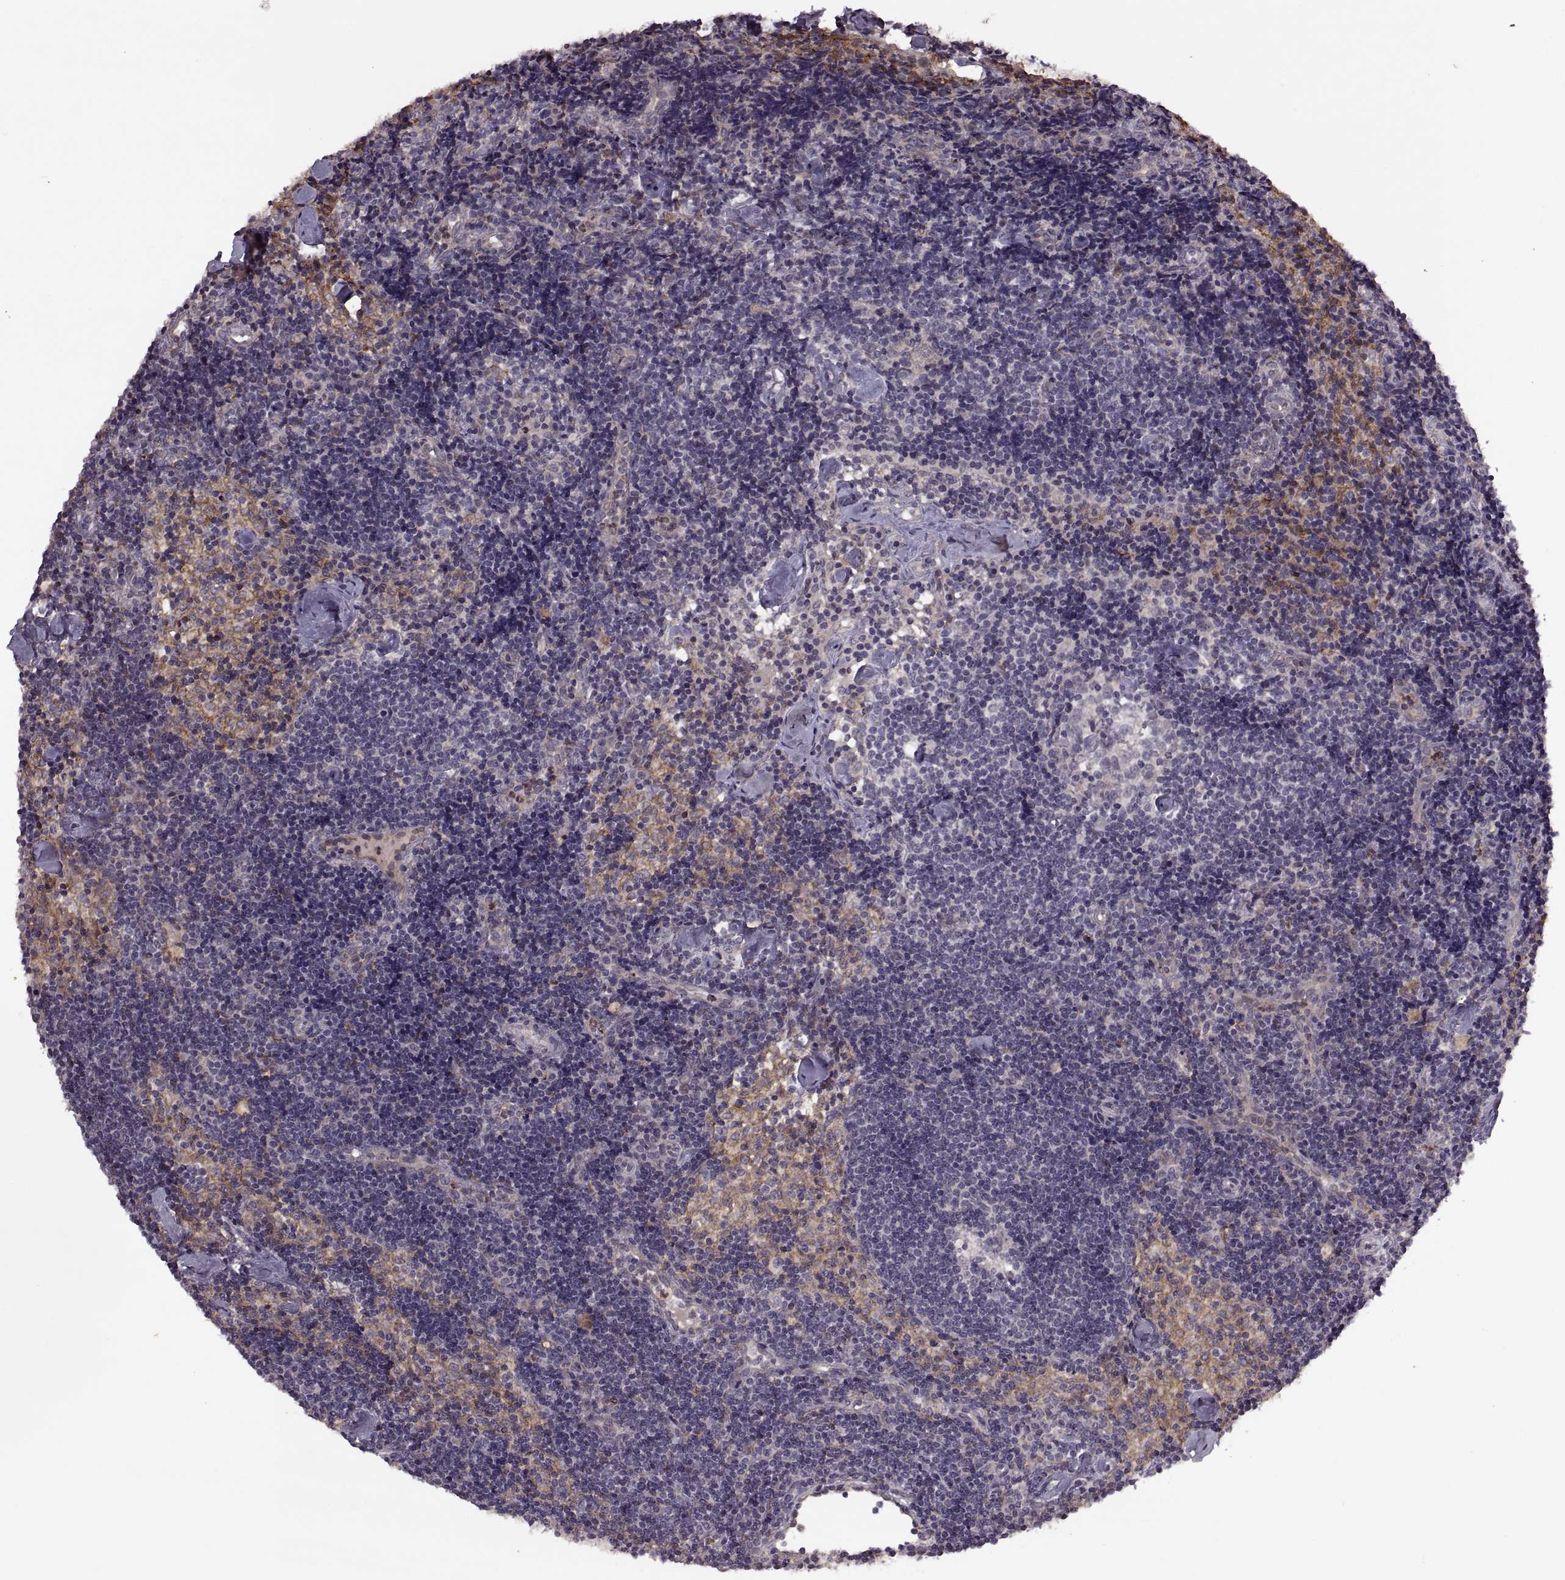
{"staining": {"intensity": "negative", "quantity": "none", "location": "none"}, "tissue": "lymph node", "cell_type": "Non-germinal center cells", "image_type": "normal", "snomed": [{"axis": "morphology", "description": "Normal tissue, NOS"}, {"axis": "topography", "description": "Lymph node"}], "caption": "High power microscopy micrograph of an immunohistochemistry (IHC) photomicrograph of benign lymph node, revealing no significant positivity in non-germinal center cells.", "gene": "PIERCE1", "patient": {"sex": "female", "age": 42}}